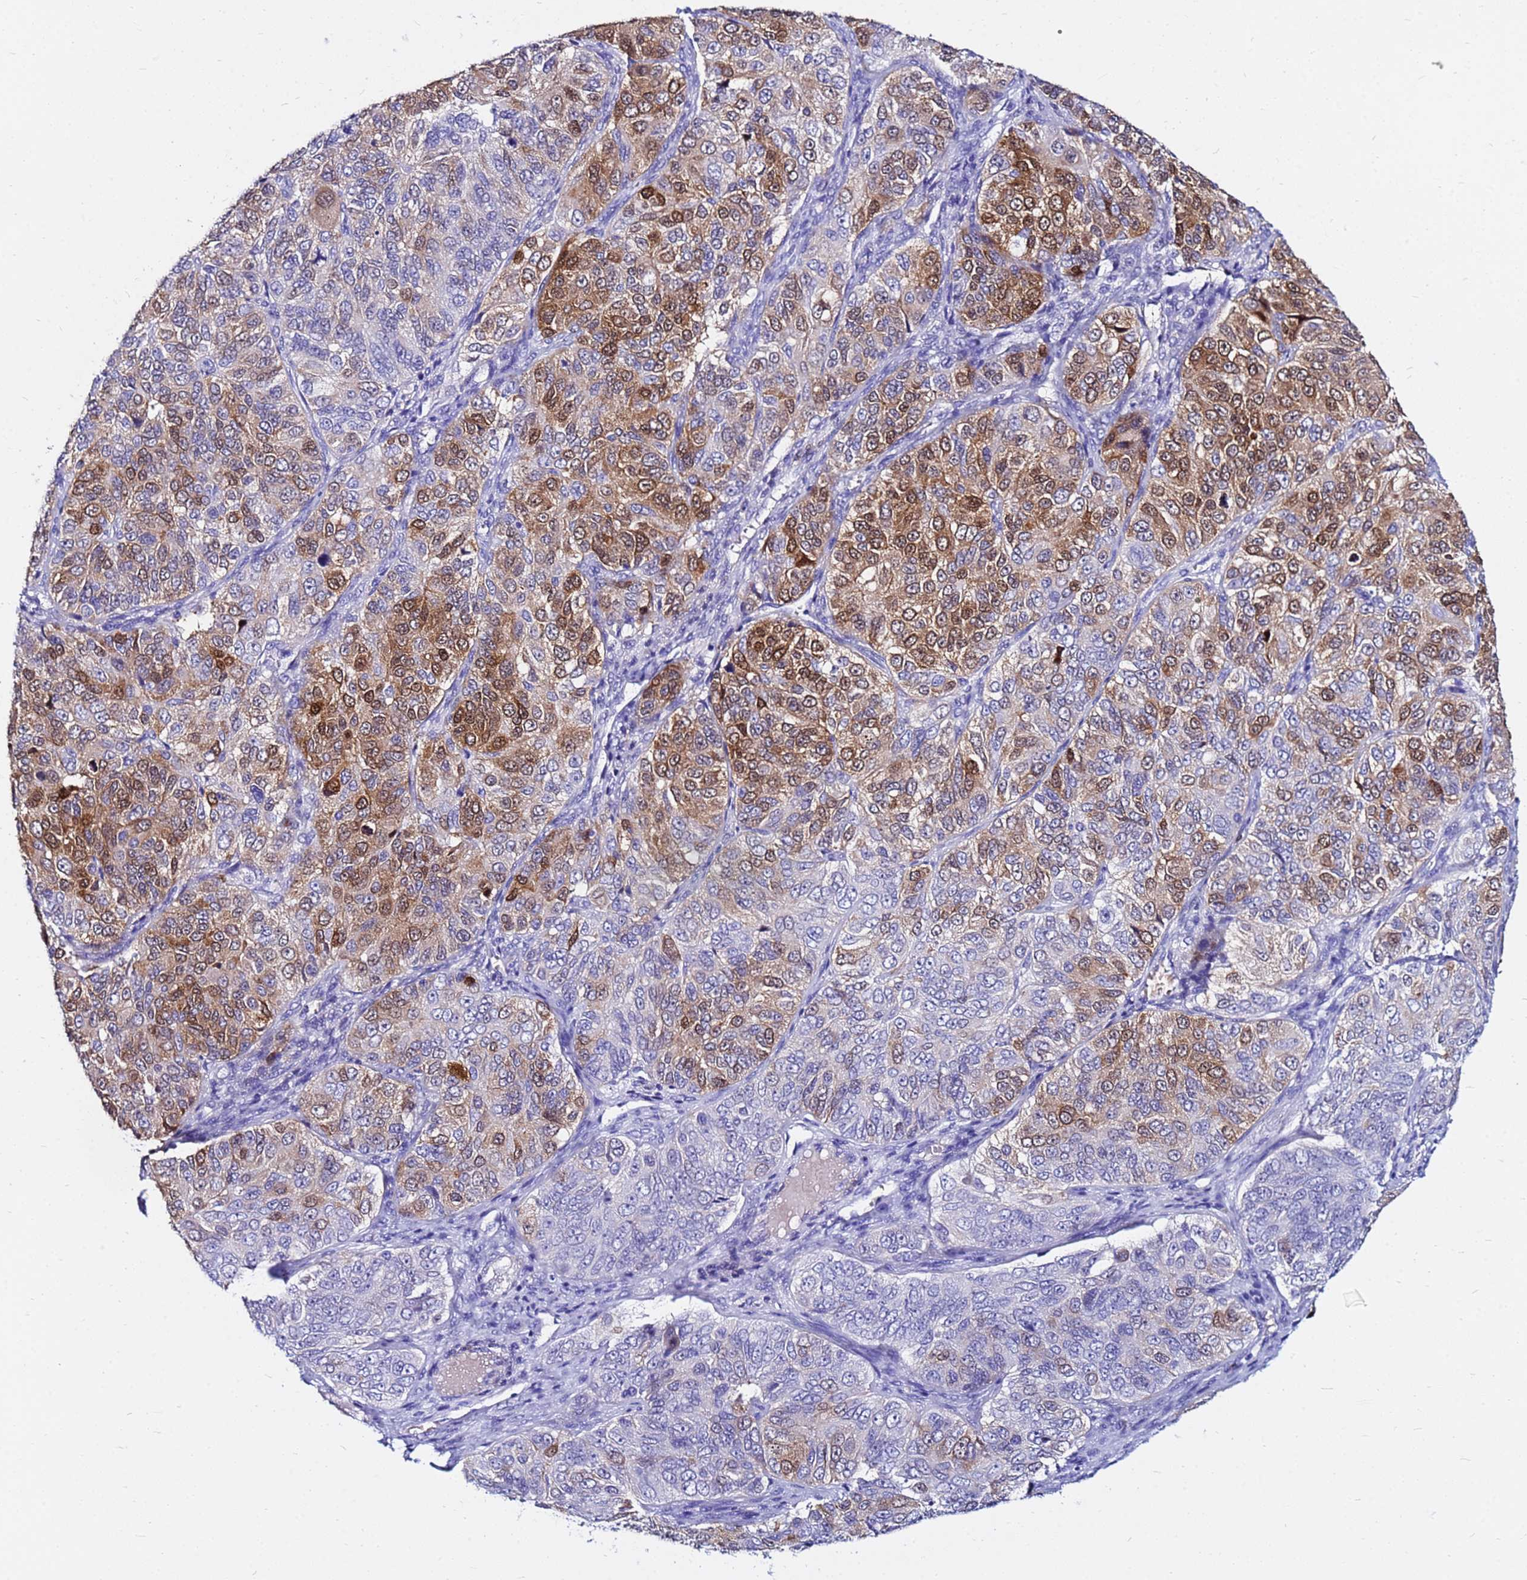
{"staining": {"intensity": "moderate", "quantity": "25%-75%", "location": "cytoplasmic/membranous,nuclear"}, "tissue": "ovarian cancer", "cell_type": "Tumor cells", "image_type": "cancer", "snomed": [{"axis": "morphology", "description": "Carcinoma, endometroid"}, {"axis": "topography", "description": "Ovary"}], "caption": "Tumor cells demonstrate moderate cytoplasmic/membranous and nuclear positivity in about 25%-75% of cells in ovarian endometroid carcinoma.", "gene": "PPP1R14C", "patient": {"sex": "female", "age": 51}}